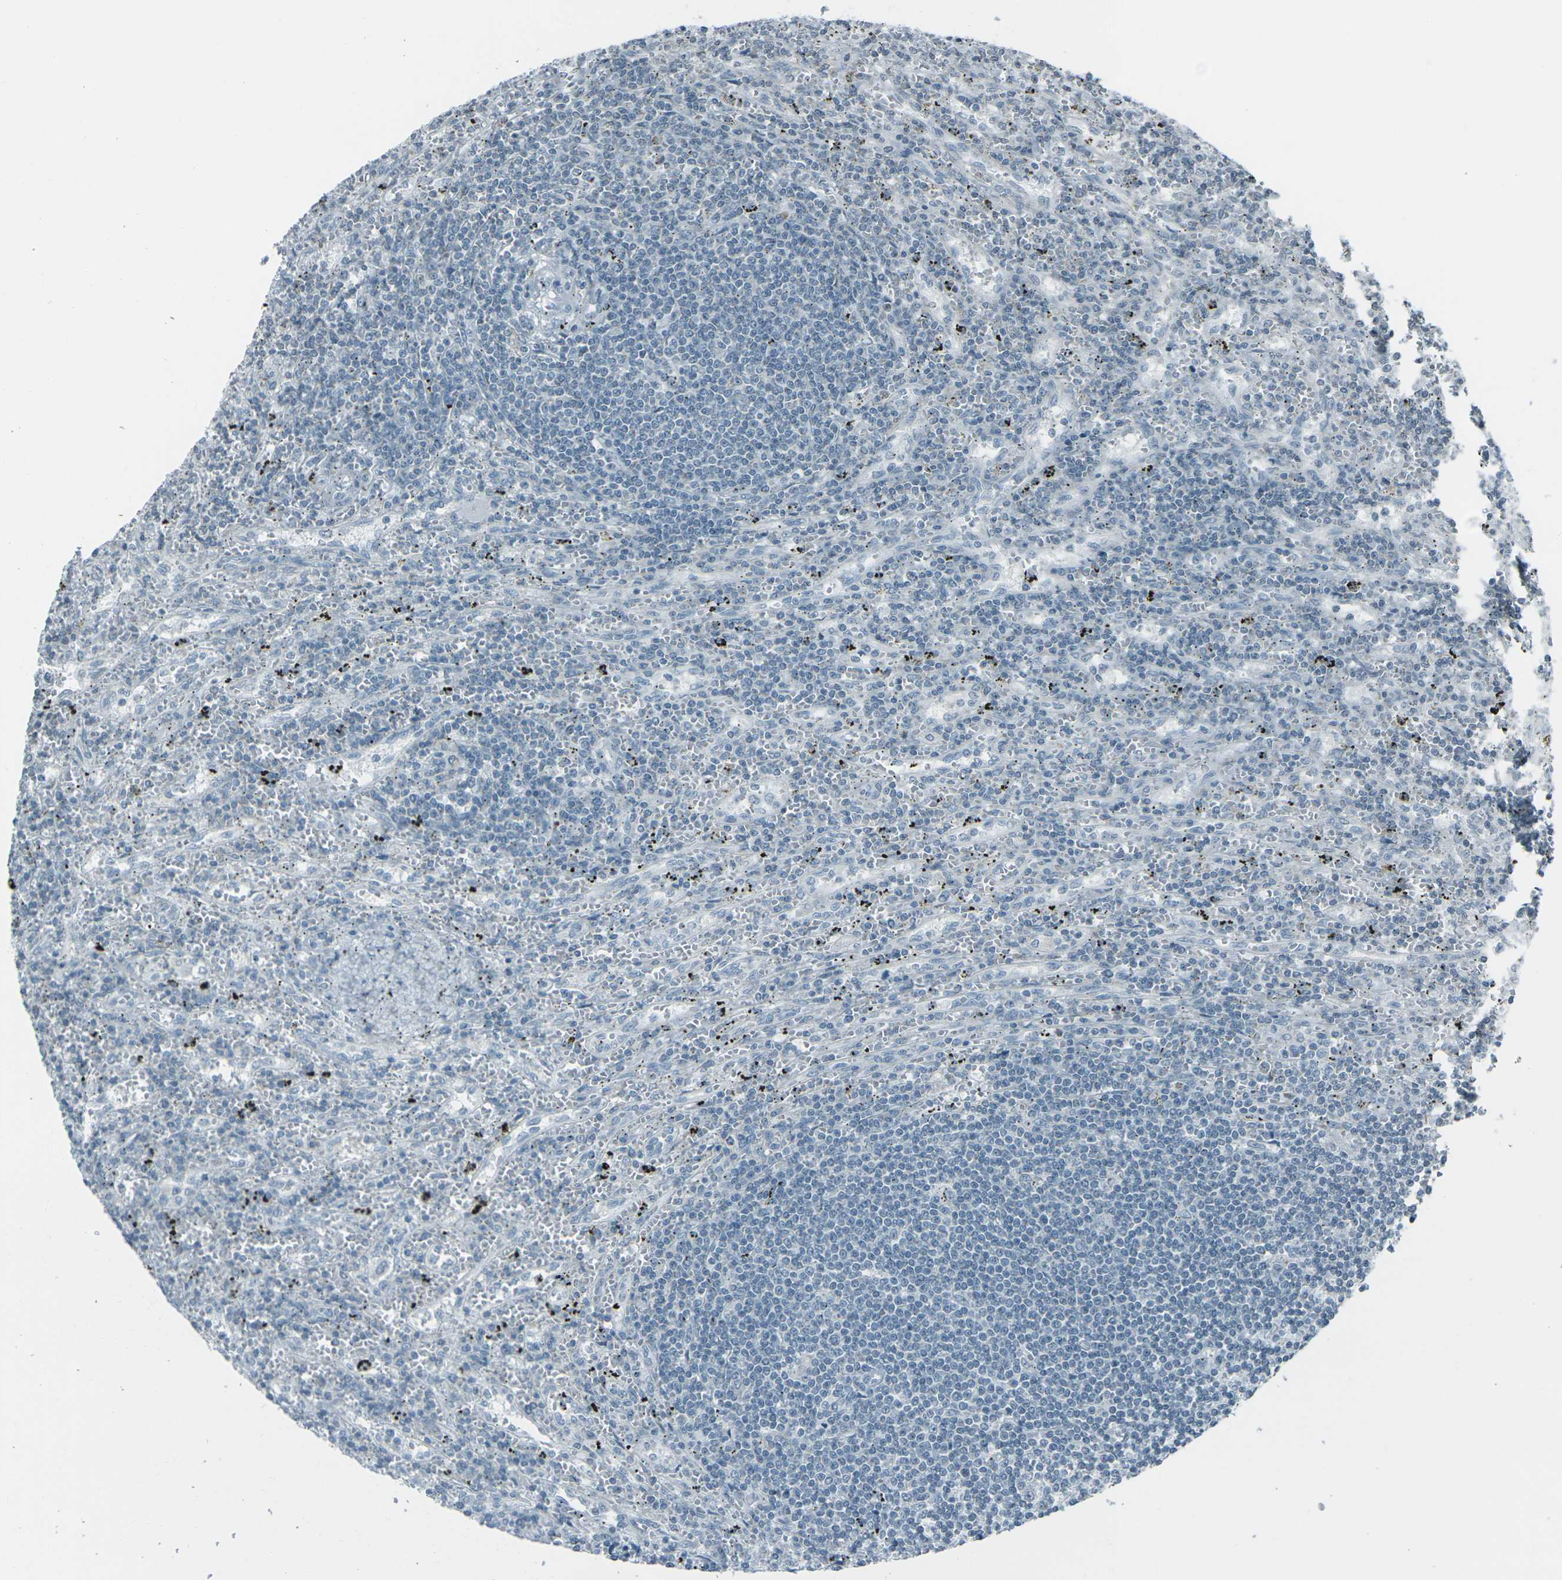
{"staining": {"intensity": "negative", "quantity": "none", "location": "none"}, "tissue": "lymphoma", "cell_type": "Tumor cells", "image_type": "cancer", "snomed": [{"axis": "morphology", "description": "Malignant lymphoma, non-Hodgkin's type, Low grade"}, {"axis": "topography", "description": "Spleen"}], "caption": "The photomicrograph demonstrates no significant staining in tumor cells of low-grade malignant lymphoma, non-Hodgkin's type.", "gene": "H2BC1", "patient": {"sex": "male", "age": 76}}